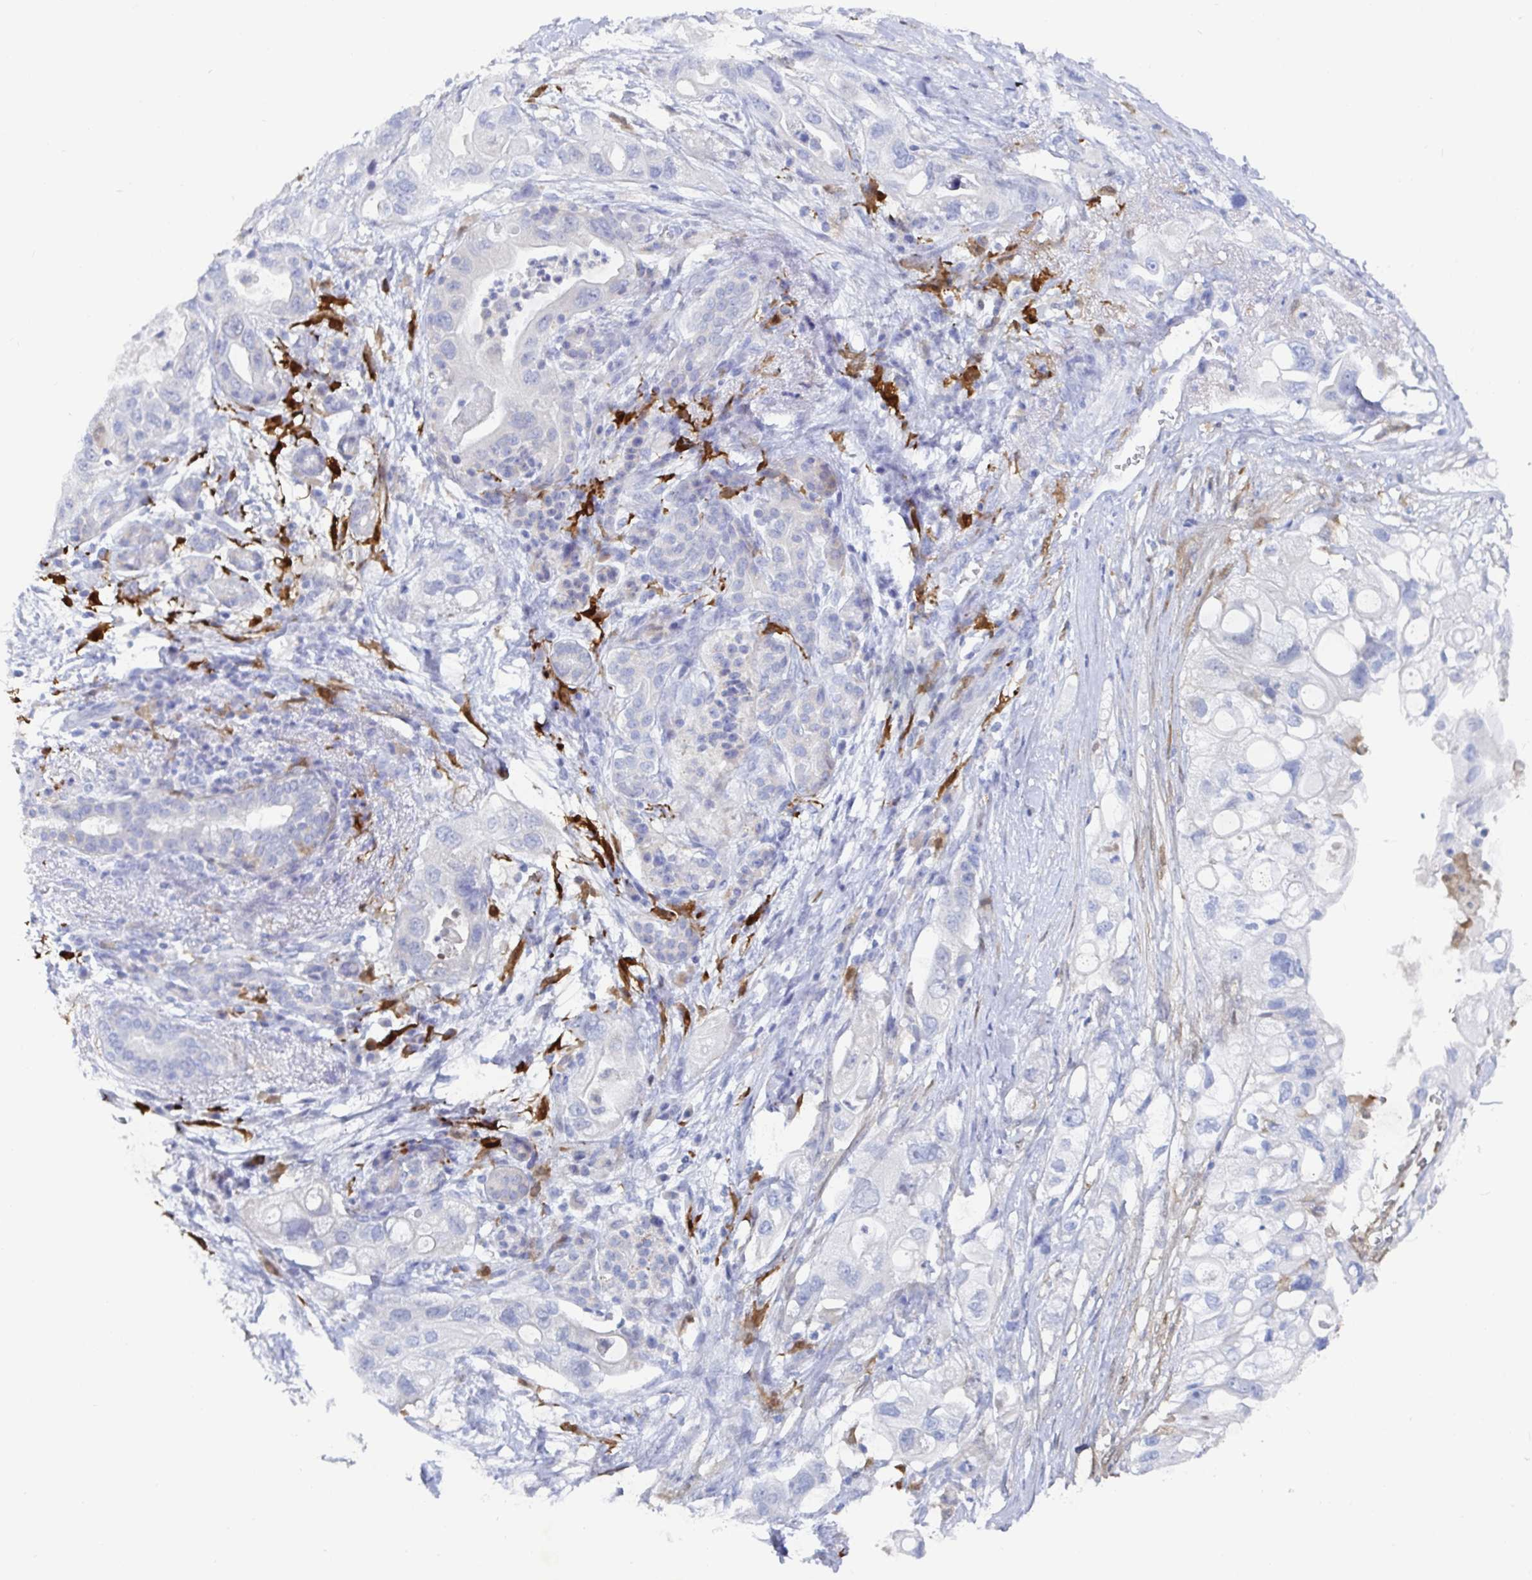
{"staining": {"intensity": "negative", "quantity": "none", "location": "none"}, "tissue": "pancreatic cancer", "cell_type": "Tumor cells", "image_type": "cancer", "snomed": [{"axis": "morphology", "description": "Adenocarcinoma, NOS"}, {"axis": "topography", "description": "Pancreas"}], "caption": "The histopathology image shows no significant positivity in tumor cells of pancreatic cancer (adenocarcinoma).", "gene": "OR2A4", "patient": {"sex": "female", "age": 72}}